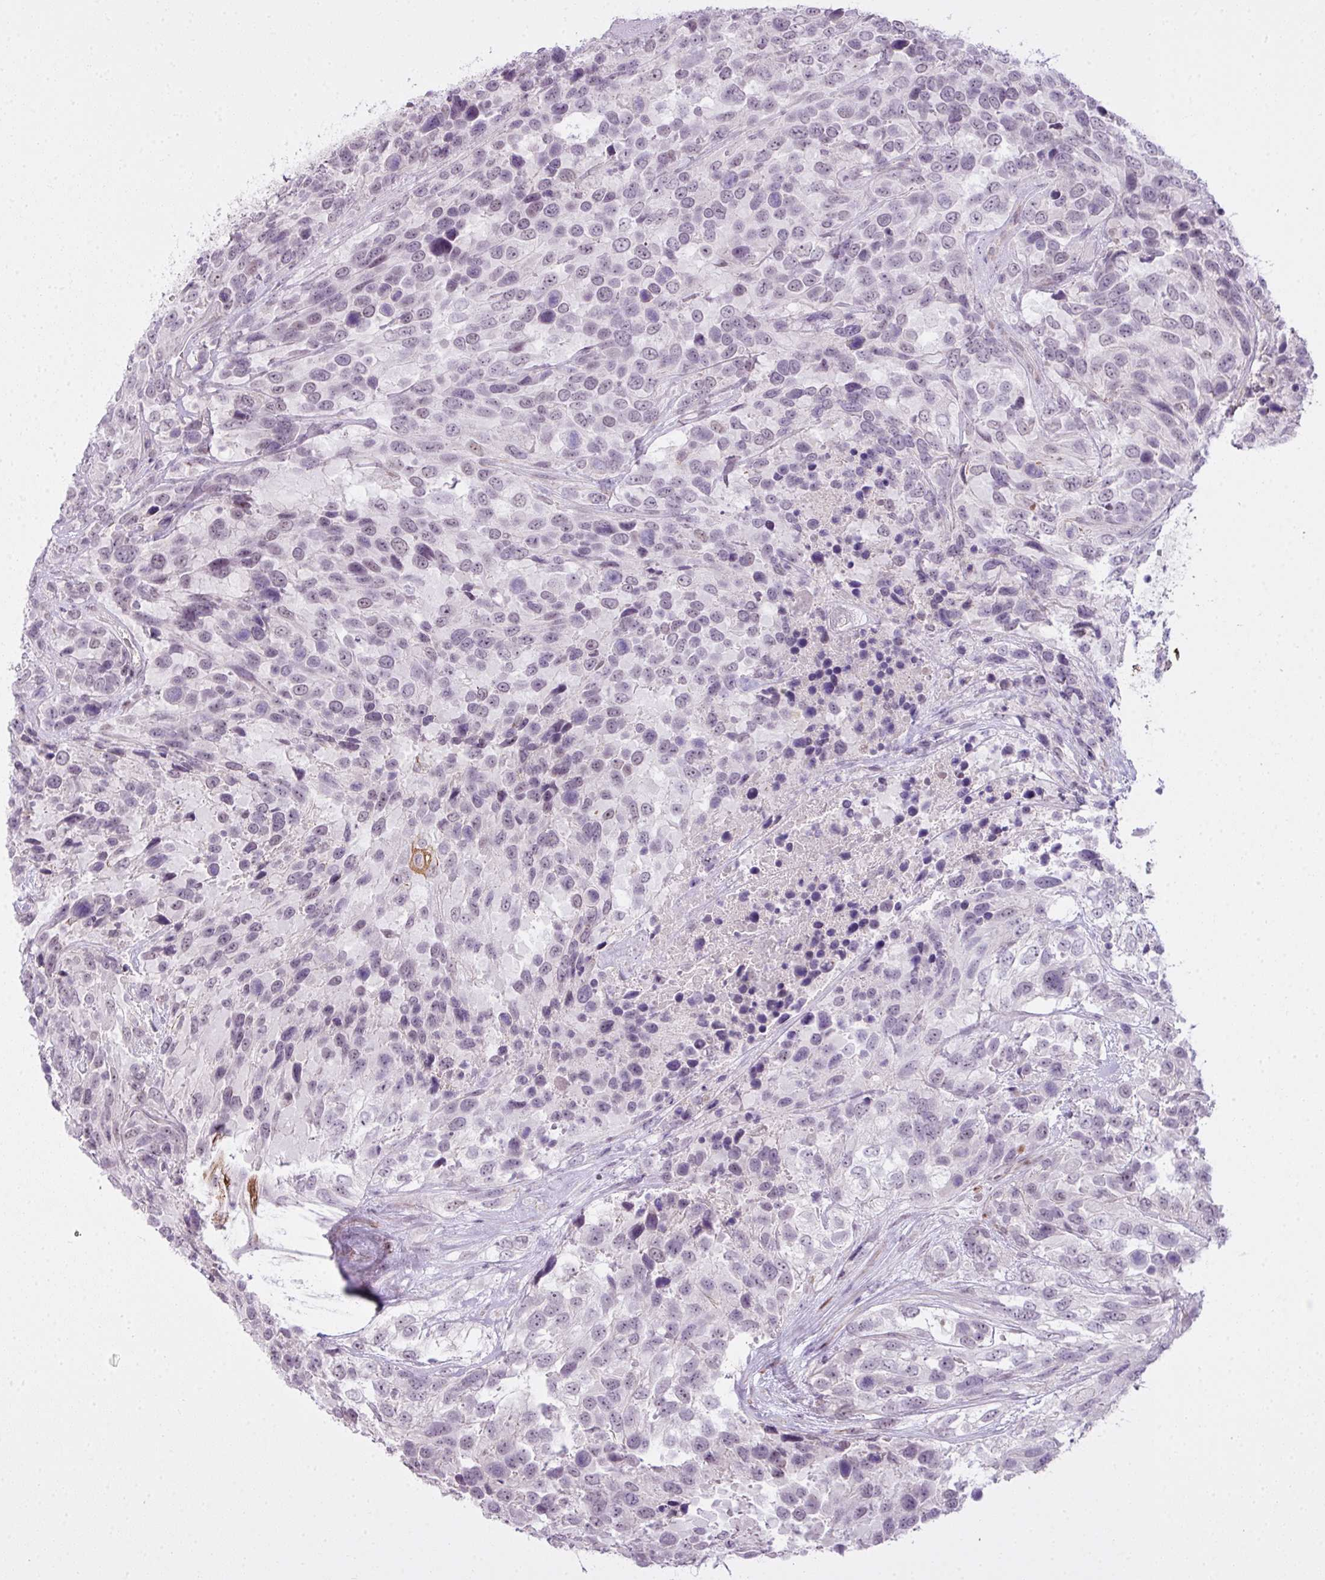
{"staining": {"intensity": "weak", "quantity": "<25%", "location": "nuclear"}, "tissue": "urothelial cancer", "cell_type": "Tumor cells", "image_type": "cancer", "snomed": [{"axis": "morphology", "description": "Urothelial carcinoma, High grade"}, {"axis": "topography", "description": "Urinary bladder"}], "caption": "Tumor cells are negative for brown protein staining in high-grade urothelial carcinoma.", "gene": "ZNF688", "patient": {"sex": "female", "age": 70}}